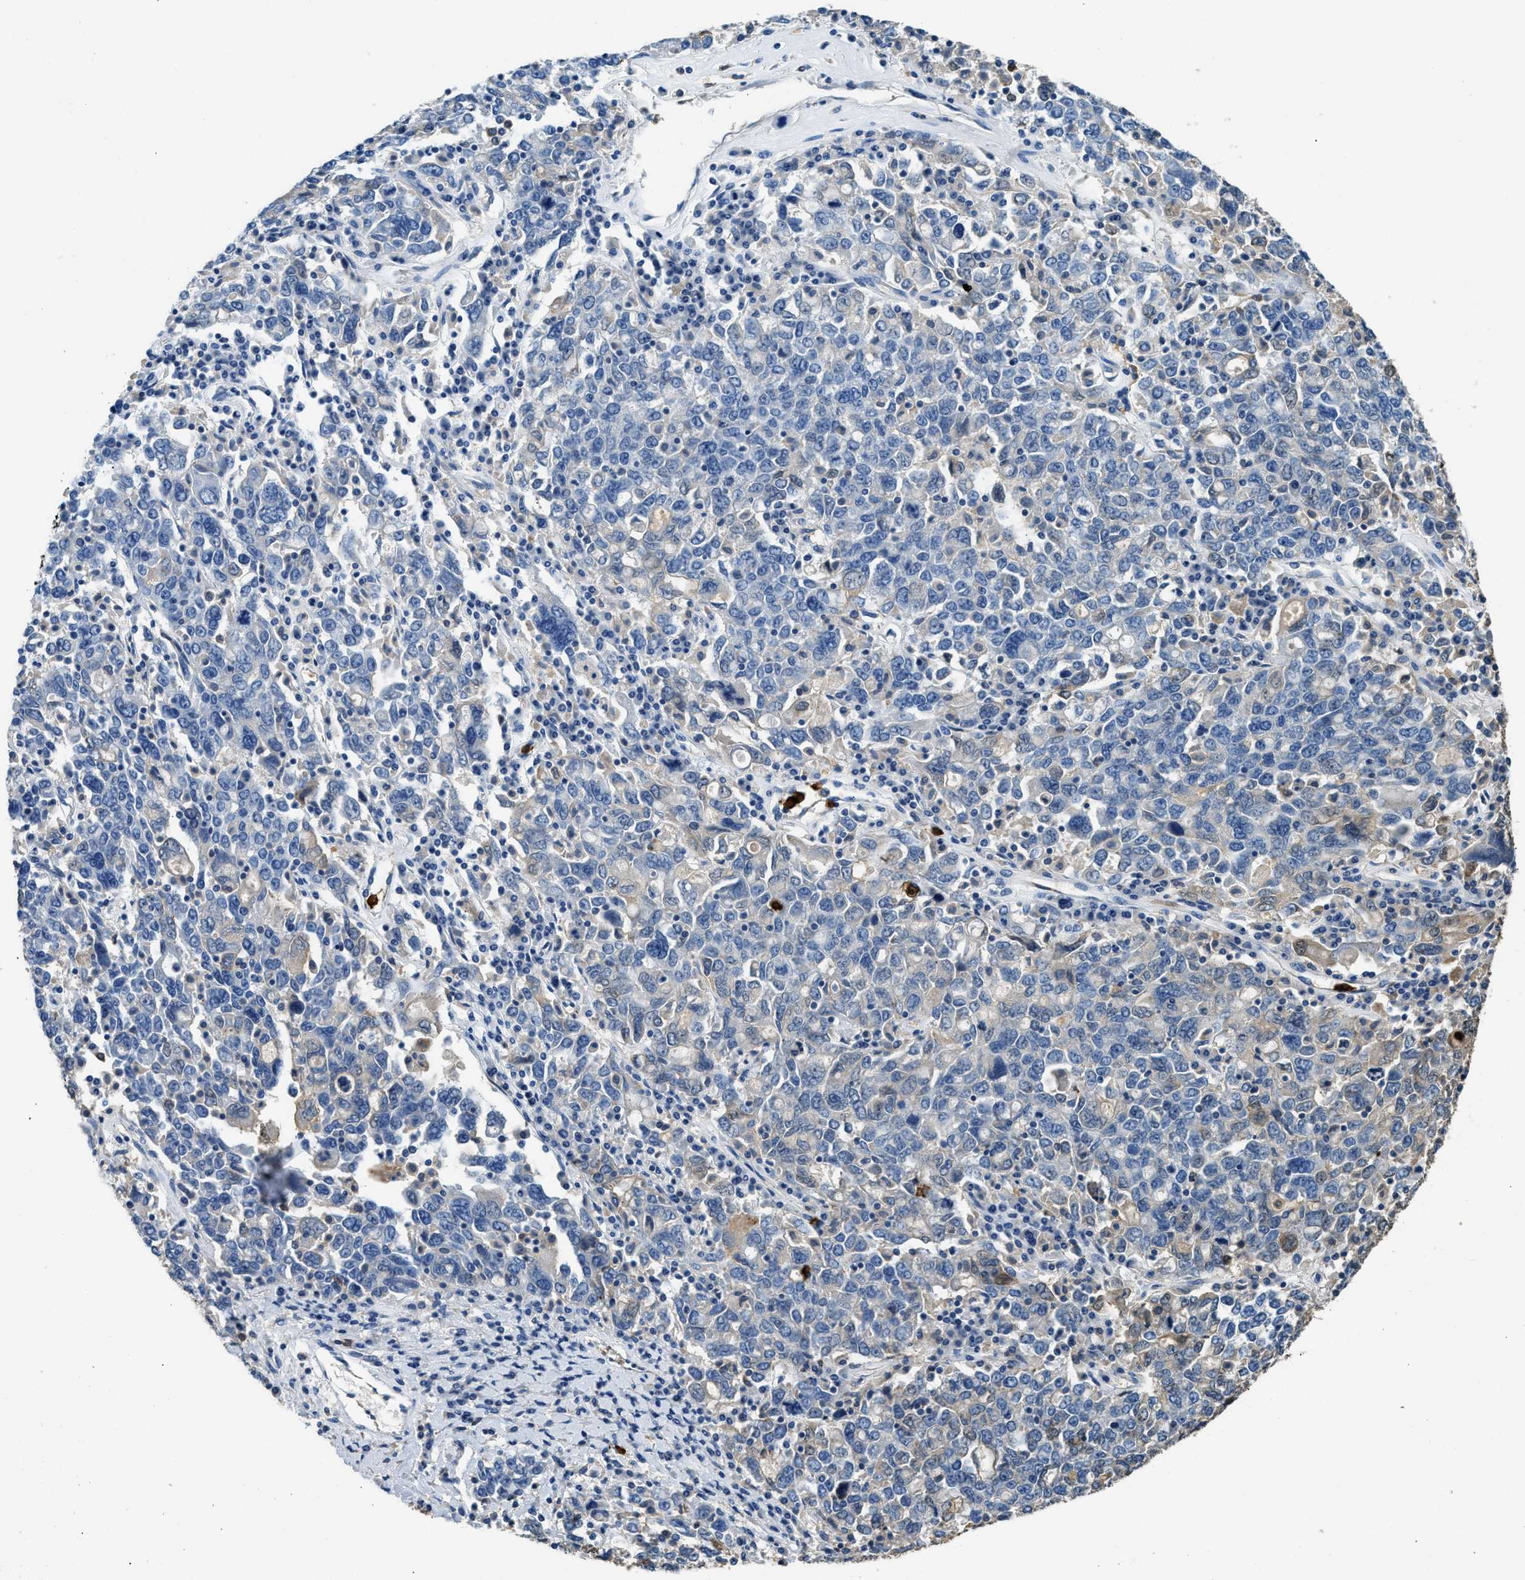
{"staining": {"intensity": "negative", "quantity": "none", "location": "none"}, "tissue": "ovarian cancer", "cell_type": "Tumor cells", "image_type": "cancer", "snomed": [{"axis": "morphology", "description": "Carcinoma, endometroid"}, {"axis": "topography", "description": "Ovary"}], "caption": "An immunohistochemistry (IHC) photomicrograph of ovarian cancer (endometroid carcinoma) is shown. There is no staining in tumor cells of ovarian cancer (endometroid carcinoma). (DAB immunohistochemistry (IHC), high magnification).", "gene": "ANXA3", "patient": {"sex": "female", "age": 62}}